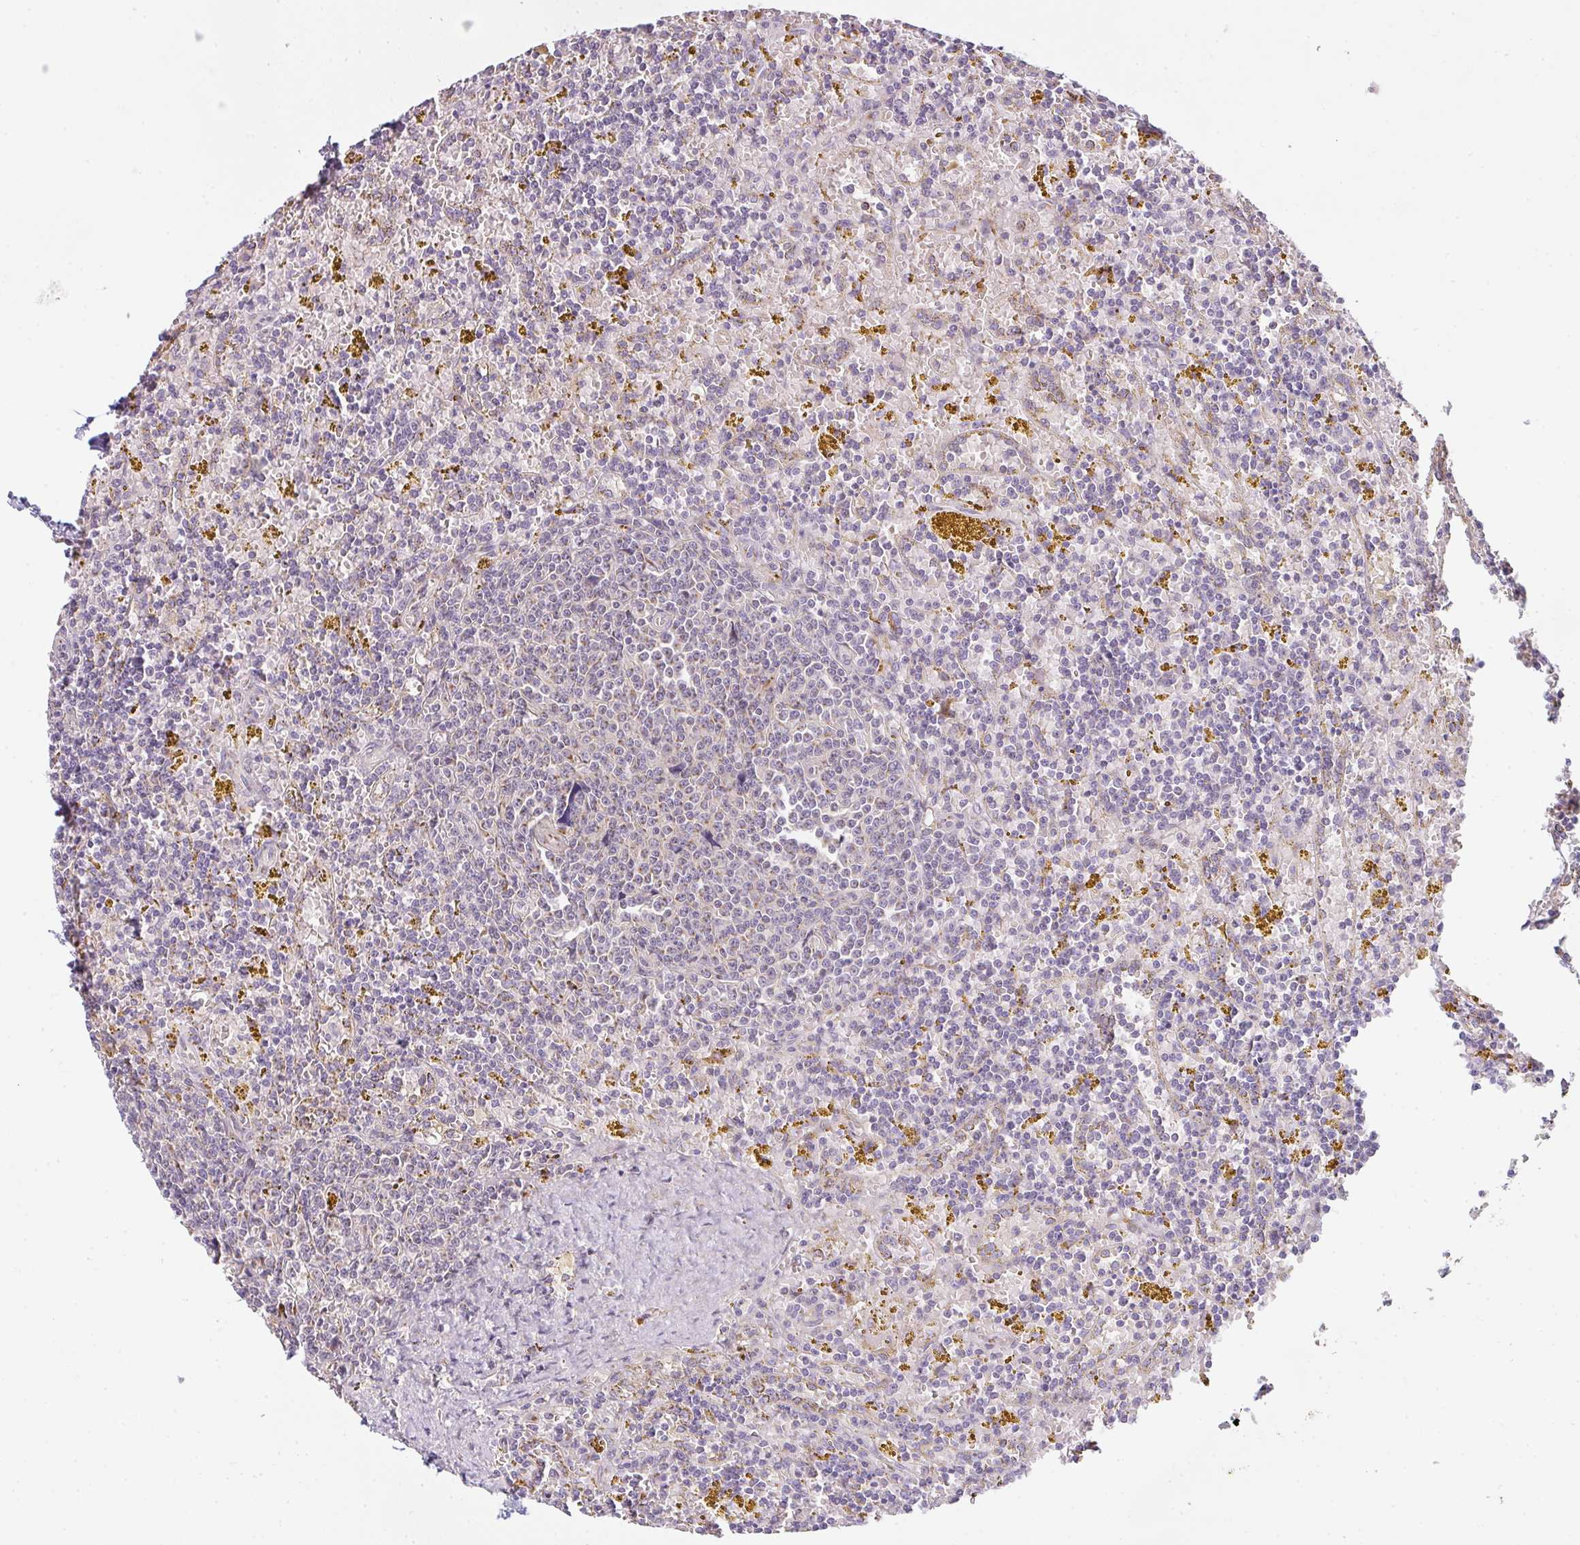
{"staining": {"intensity": "negative", "quantity": "none", "location": "none"}, "tissue": "lymphoma", "cell_type": "Tumor cells", "image_type": "cancer", "snomed": [{"axis": "morphology", "description": "Malignant lymphoma, non-Hodgkin's type, Low grade"}, {"axis": "topography", "description": "Spleen"}, {"axis": "topography", "description": "Lymph node"}], "caption": "High magnification brightfield microscopy of lymphoma stained with DAB (3,3'-diaminobenzidine) (brown) and counterstained with hematoxylin (blue): tumor cells show no significant expression.", "gene": "GVQW3", "patient": {"sex": "female", "age": 66}}